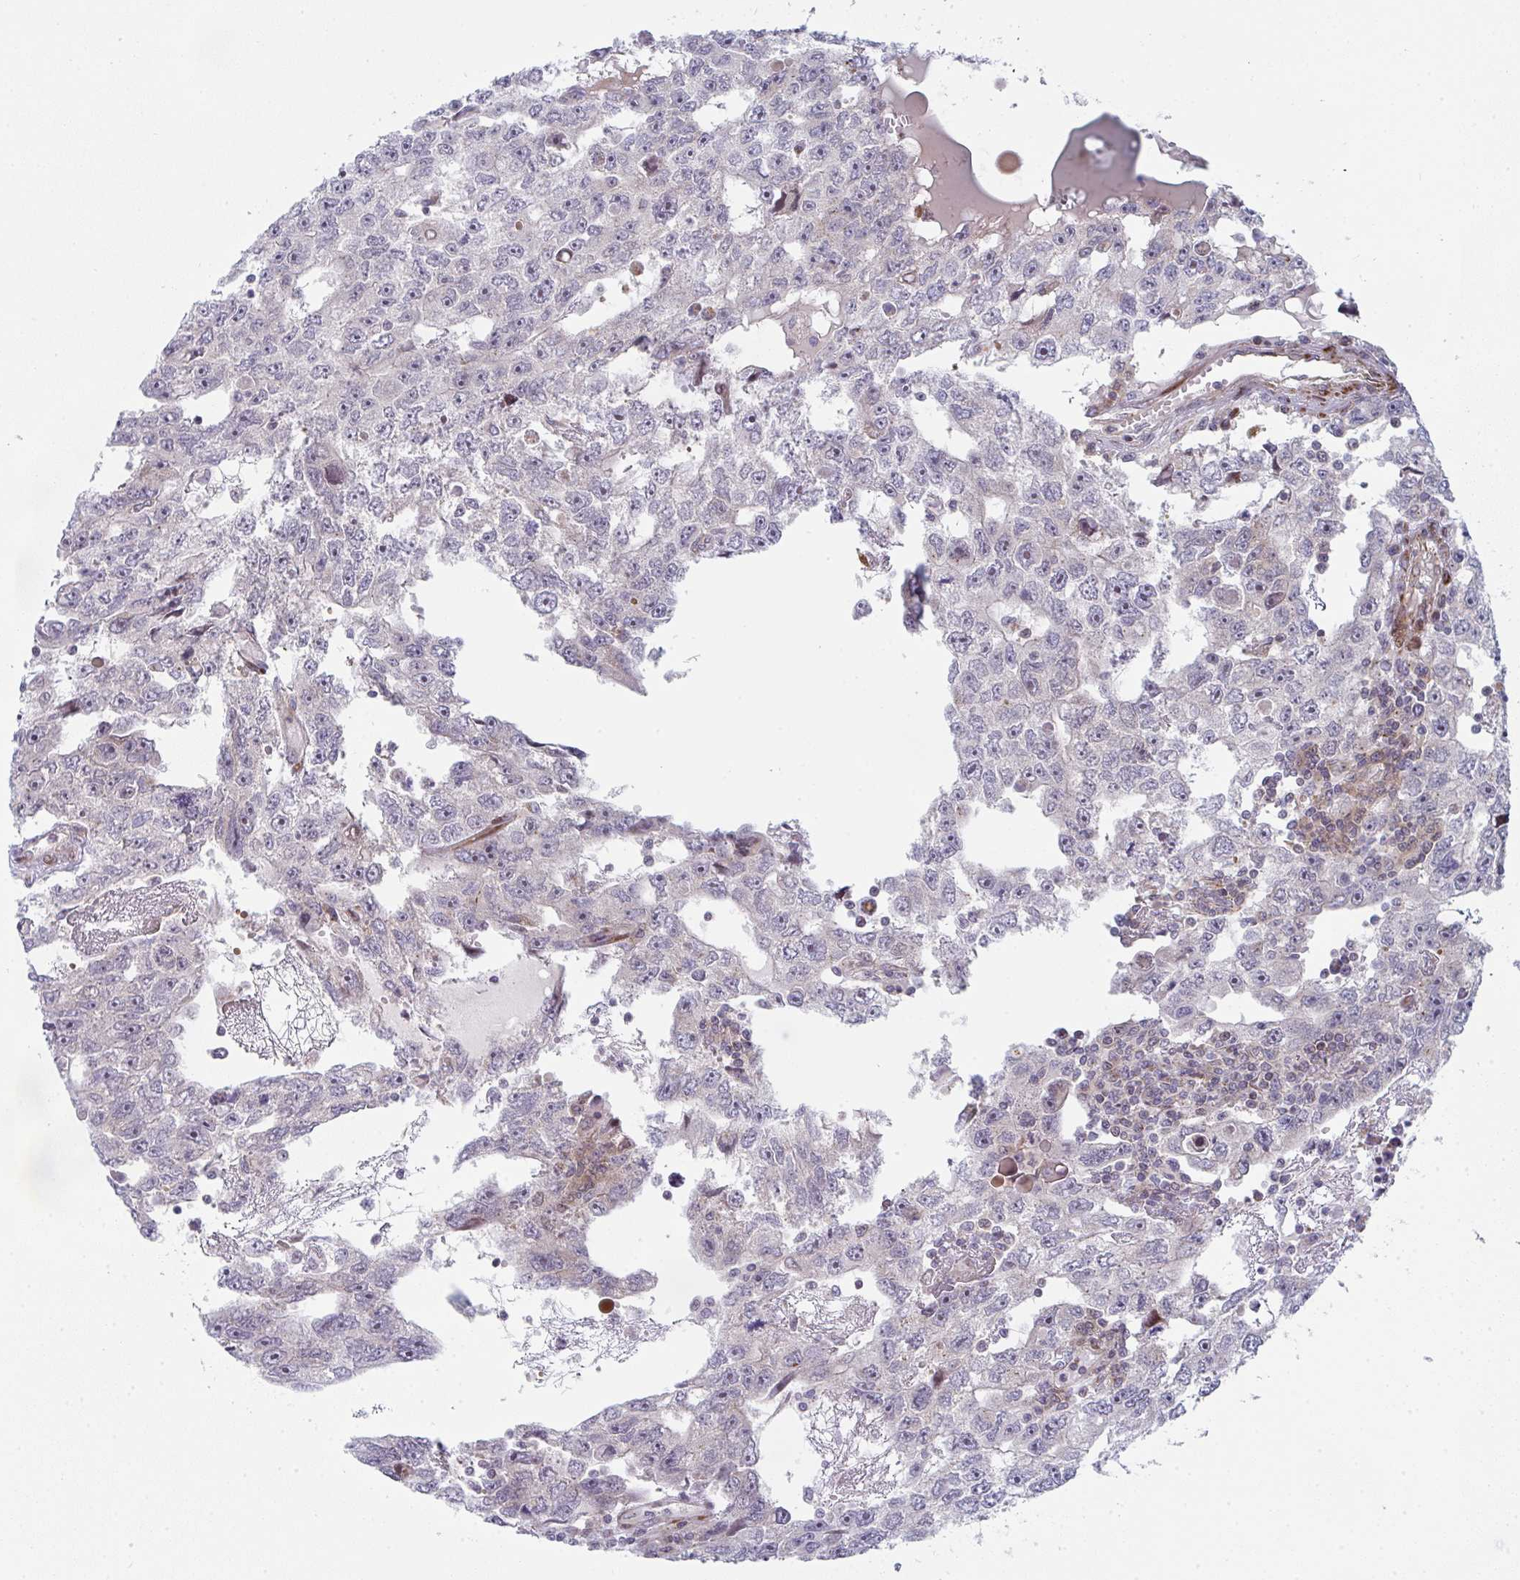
{"staining": {"intensity": "negative", "quantity": "none", "location": "none"}, "tissue": "testis cancer", "cell_type": "Tumor cells", "image_type": "cancer", "snomed": [{"axis": "morphology", "description": "Carcinoma, Embryonal, NOS"}, {"axis": "topography", "description": "Testis"}], "caption": "High magnification brightfield microscopy of embryonal carcinoma (testis) stained with DAB (brown) and counterstained with hematoxylin (blue): tumor cells show no significant staining.", "gene": "PRKCH", "patient": {"sex": "male", "age": 20}}